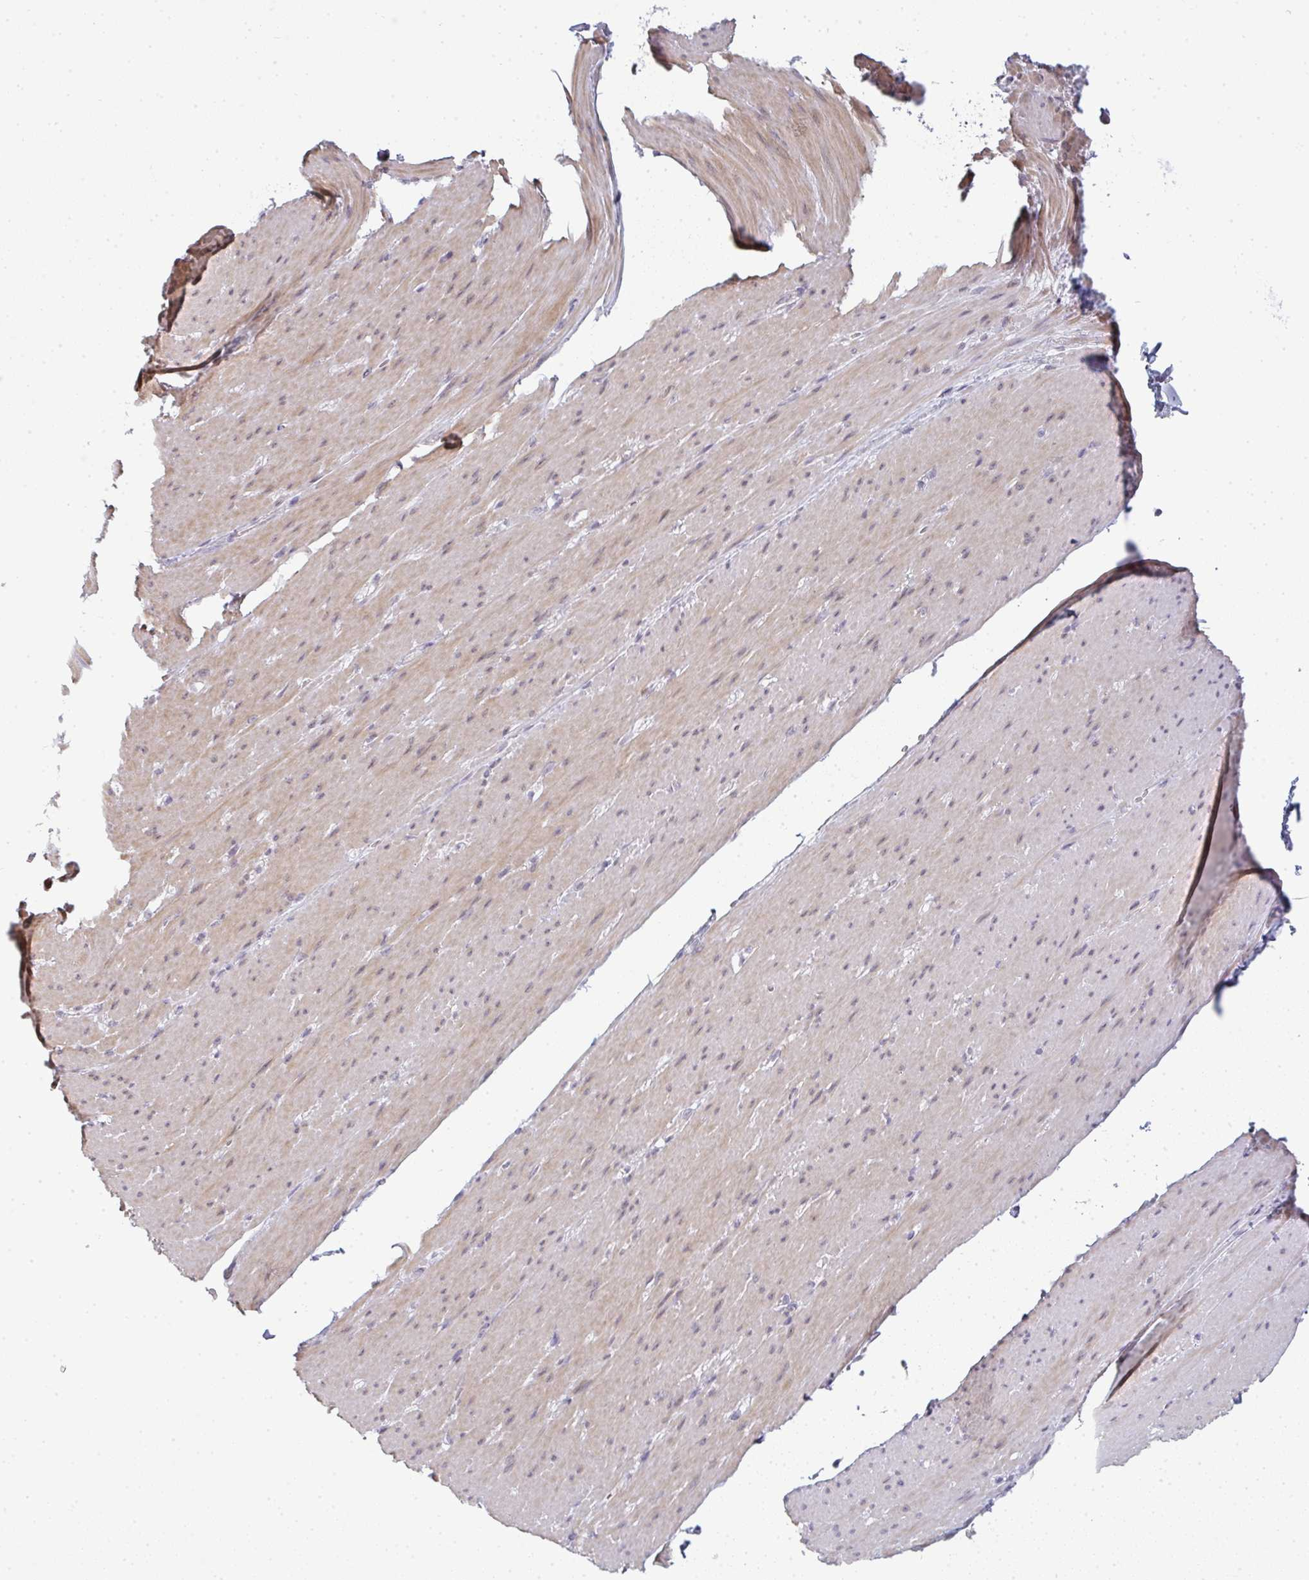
{"staining": {"intensity": "weak", "quantity": ">75%", "location": "cytoplasmic/membranous"}, "tissue": "smooth muscle", "cell_type": "Smooth muscle cells", "image_type": "normal", "snomed": [{"axis": "morphology", "description": "Normal tissue, NOS"}, {"axis": "topography", "description": "Smooth muscle"}, {"axis": "topography", "description": "Rectum"}], "caption": "High-power microscopy captured an IHC image of benign smooth muscle, revealing weak cytoplasmic/membranous staining in about >75% of smooth muscle cells. (DAB (3,3'-diaminobenzidine) IHC, brown staining for protein, blue staining for nuclei).", "gene": "TEX33", "patient": {"sex": "male", "age": 53}}